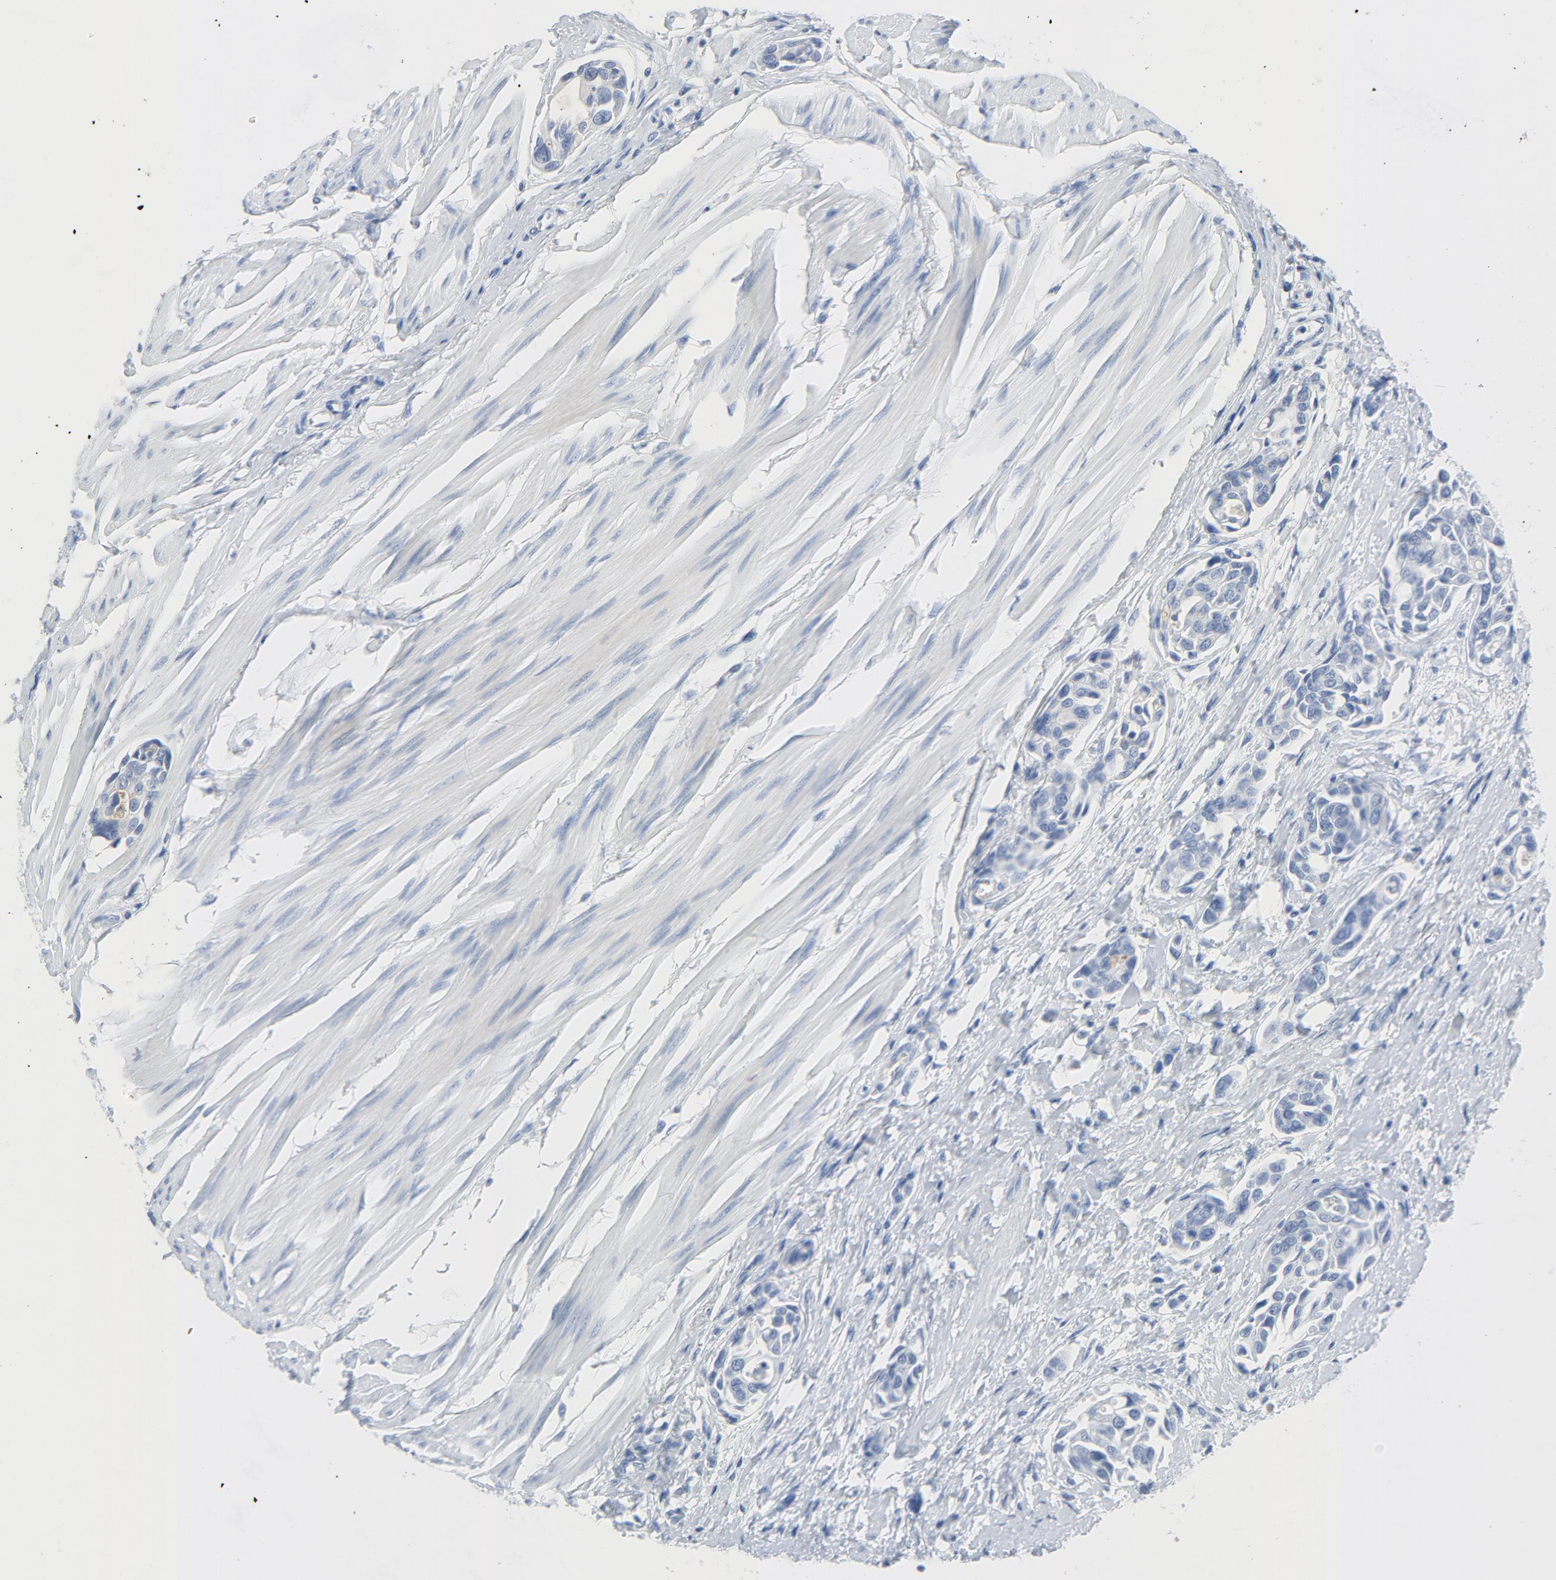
{"staining": {"intensity": "weak", "quantity": "<25%", "location": "cytoplasmic/membranous"}, "tissue": "urothelial cancer", "cell_type": "Tumor cells", "image_type": "cancer", "snomed": [{"axis": "morphology", "description": "Urothelial carcinoma, High grade"}, {"axis": "topography", "description": "Urinary bladder"}], "caption": "This image is of urothelial carcinoma (high-grade) stained with immunohistochemistry to label a protein in brown with the nuclei are counter-stained blue. There is no staining in tumor cells. (Brightfield microscopy of DAB (3,3'-diaminobenzidine) IHC at high magnification).", "gene": "TSG101", "patient": {"sex": "male", "age": 78}}